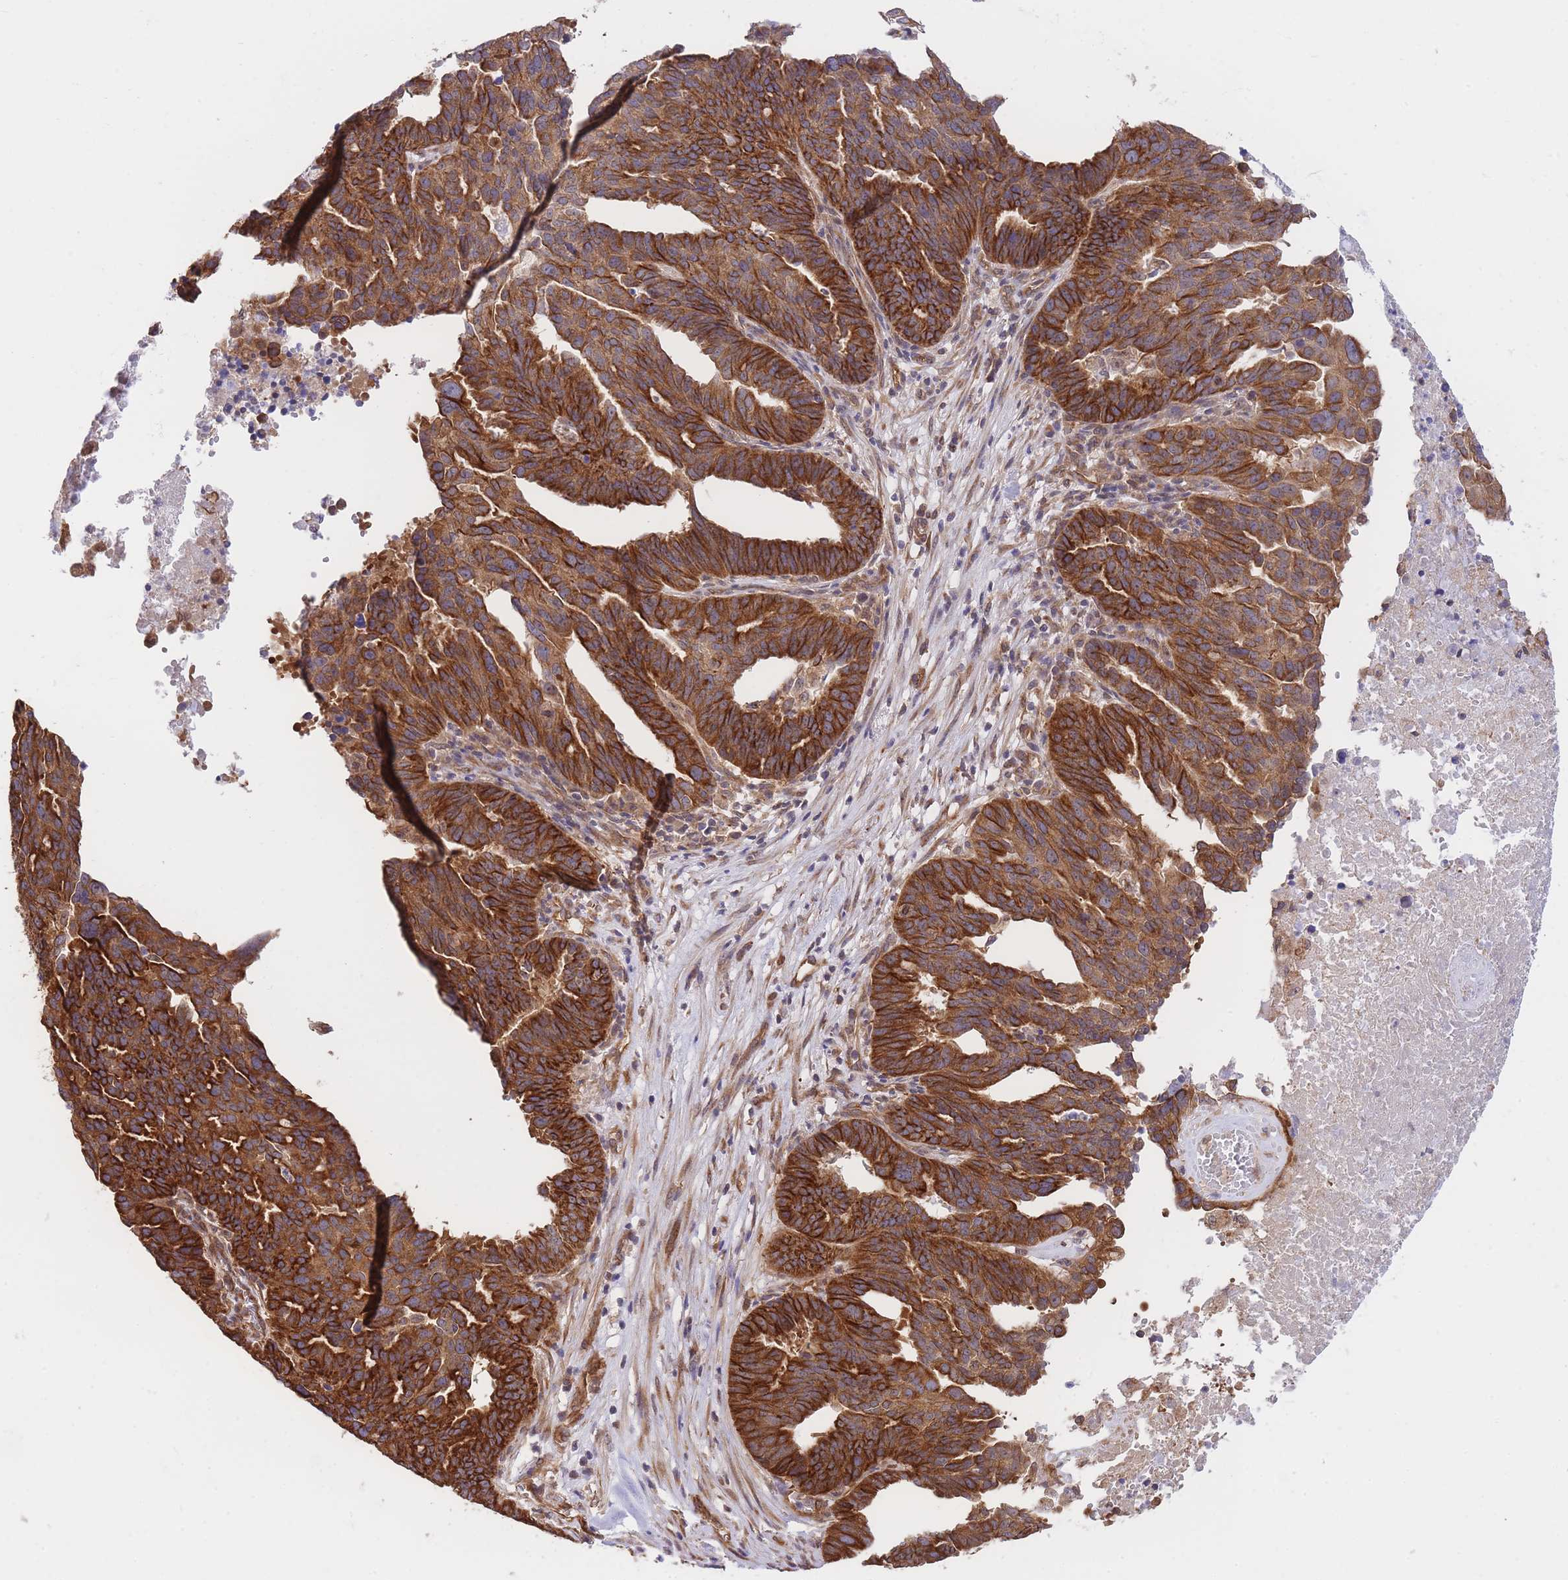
{"staining": {"intensity": "strong", "quantity": ">75%", "location": "cytoplasmic/membranous"}, "tissue": "ovarian cancer", "cell_type": "Tumor cells", "image_type": "cancer", "snomed": [{"axis": "morphology", "description": "Cystadenocarcinoma, serous, NOS"}, {"axis": "topography", "description": "Ovary"}], "caption": "High-power microscopy captured an immunohistochemistry photomicrograph of serous cystadenocarcinoma (ovarian), revealing strong cytoplasmic/membranous positivity in approximately >75% of tumor cells.", "gene": "EXOSC8", "patient": {"sex": "female", "age": 59}}